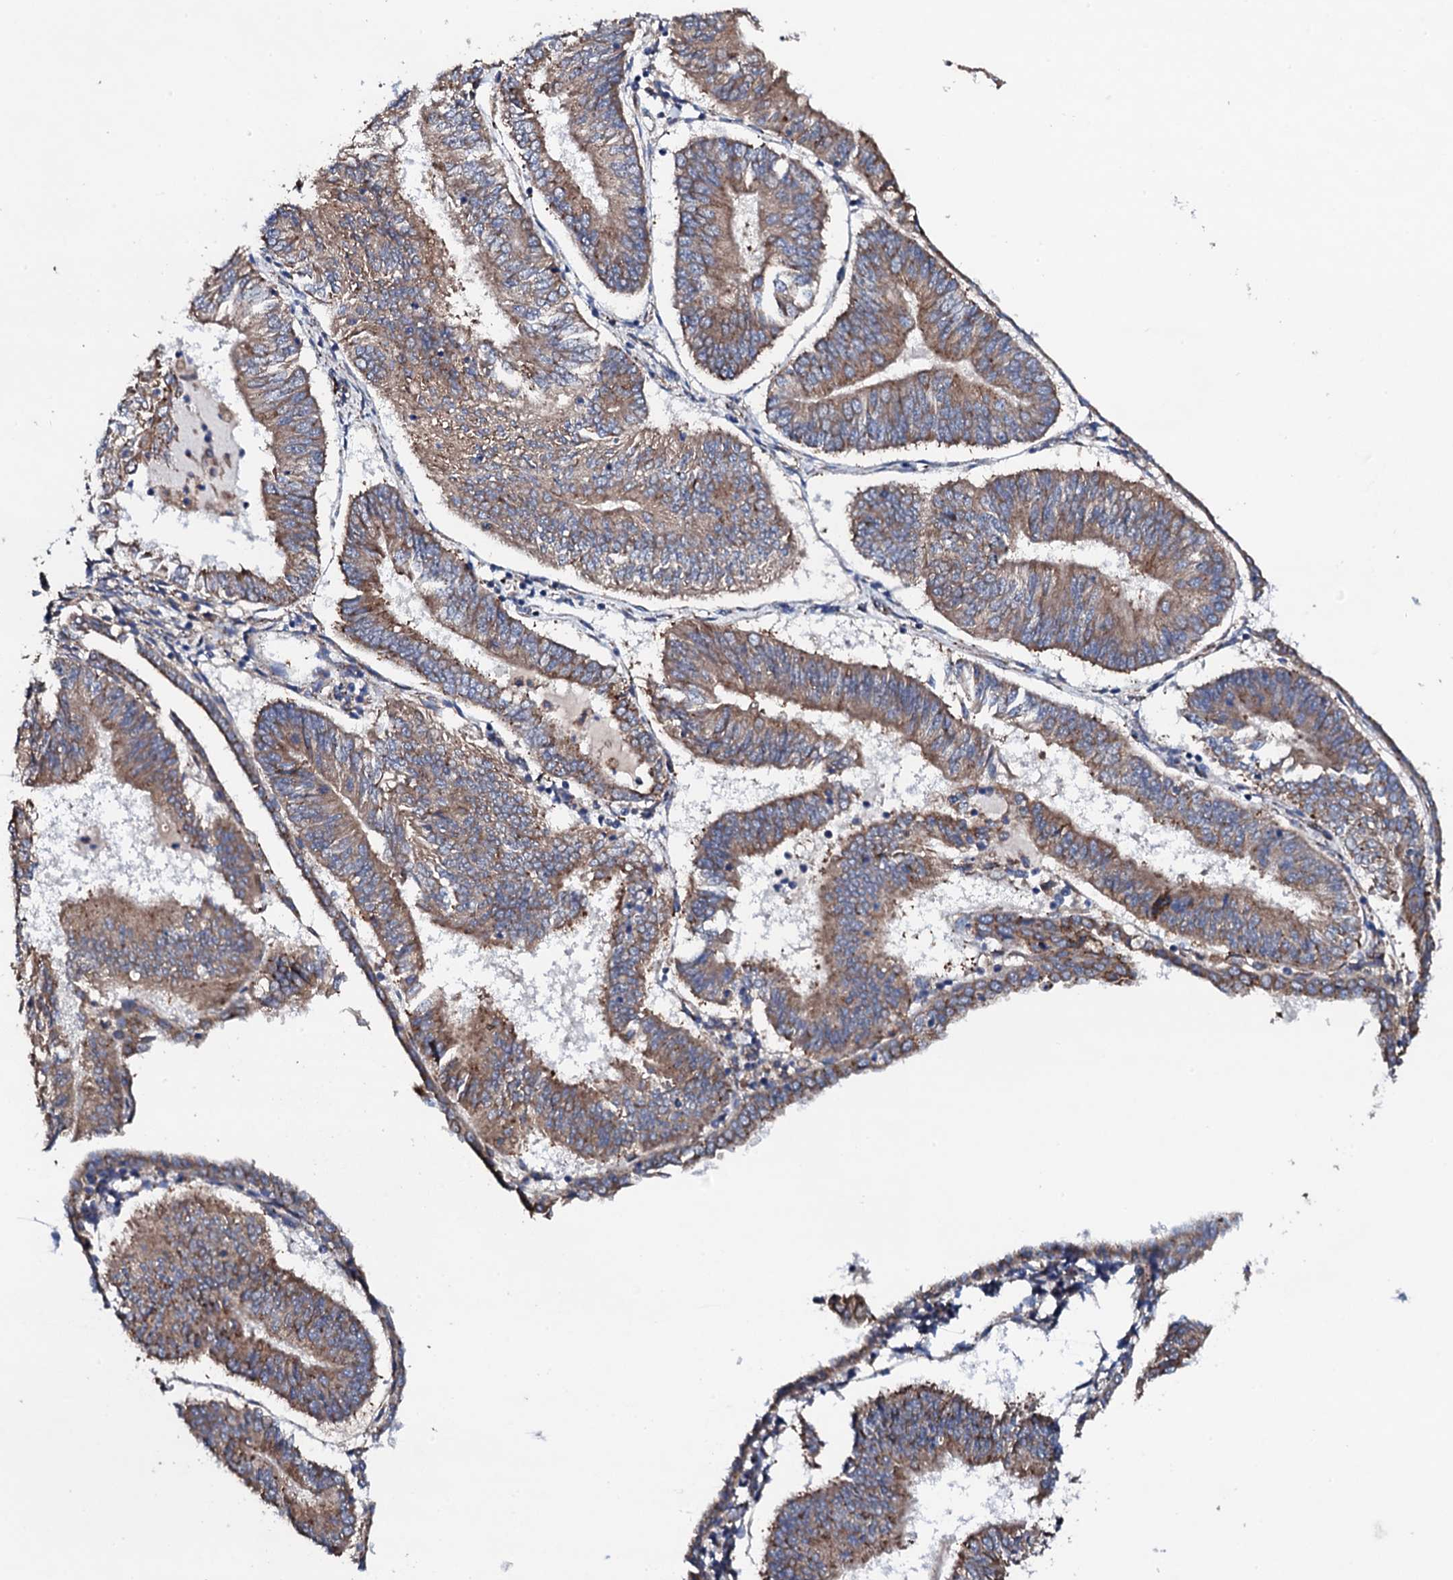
{"staining": {"intensity": "moderate", "quantity": ">75%", "location": "cytoplasmic/membranous"}, "tissue": "endometrial cancer", "cell_type": "Tumor cells", "image_type": "cancer", "snomed": [{"axis": "morphology", "description": "Adenocarcinoma, NOS"}, {"axis": "topography", "description": "Endometrium"}], "caption": "Adenocarcinoma (endometrial) stained with a brown dye reveals moderate cytoplasmic/membranous positive positivity in approximately >75% of tumor cells.", "gene": "LIPT2", "patient": {"sex": "female", "age": 58}}